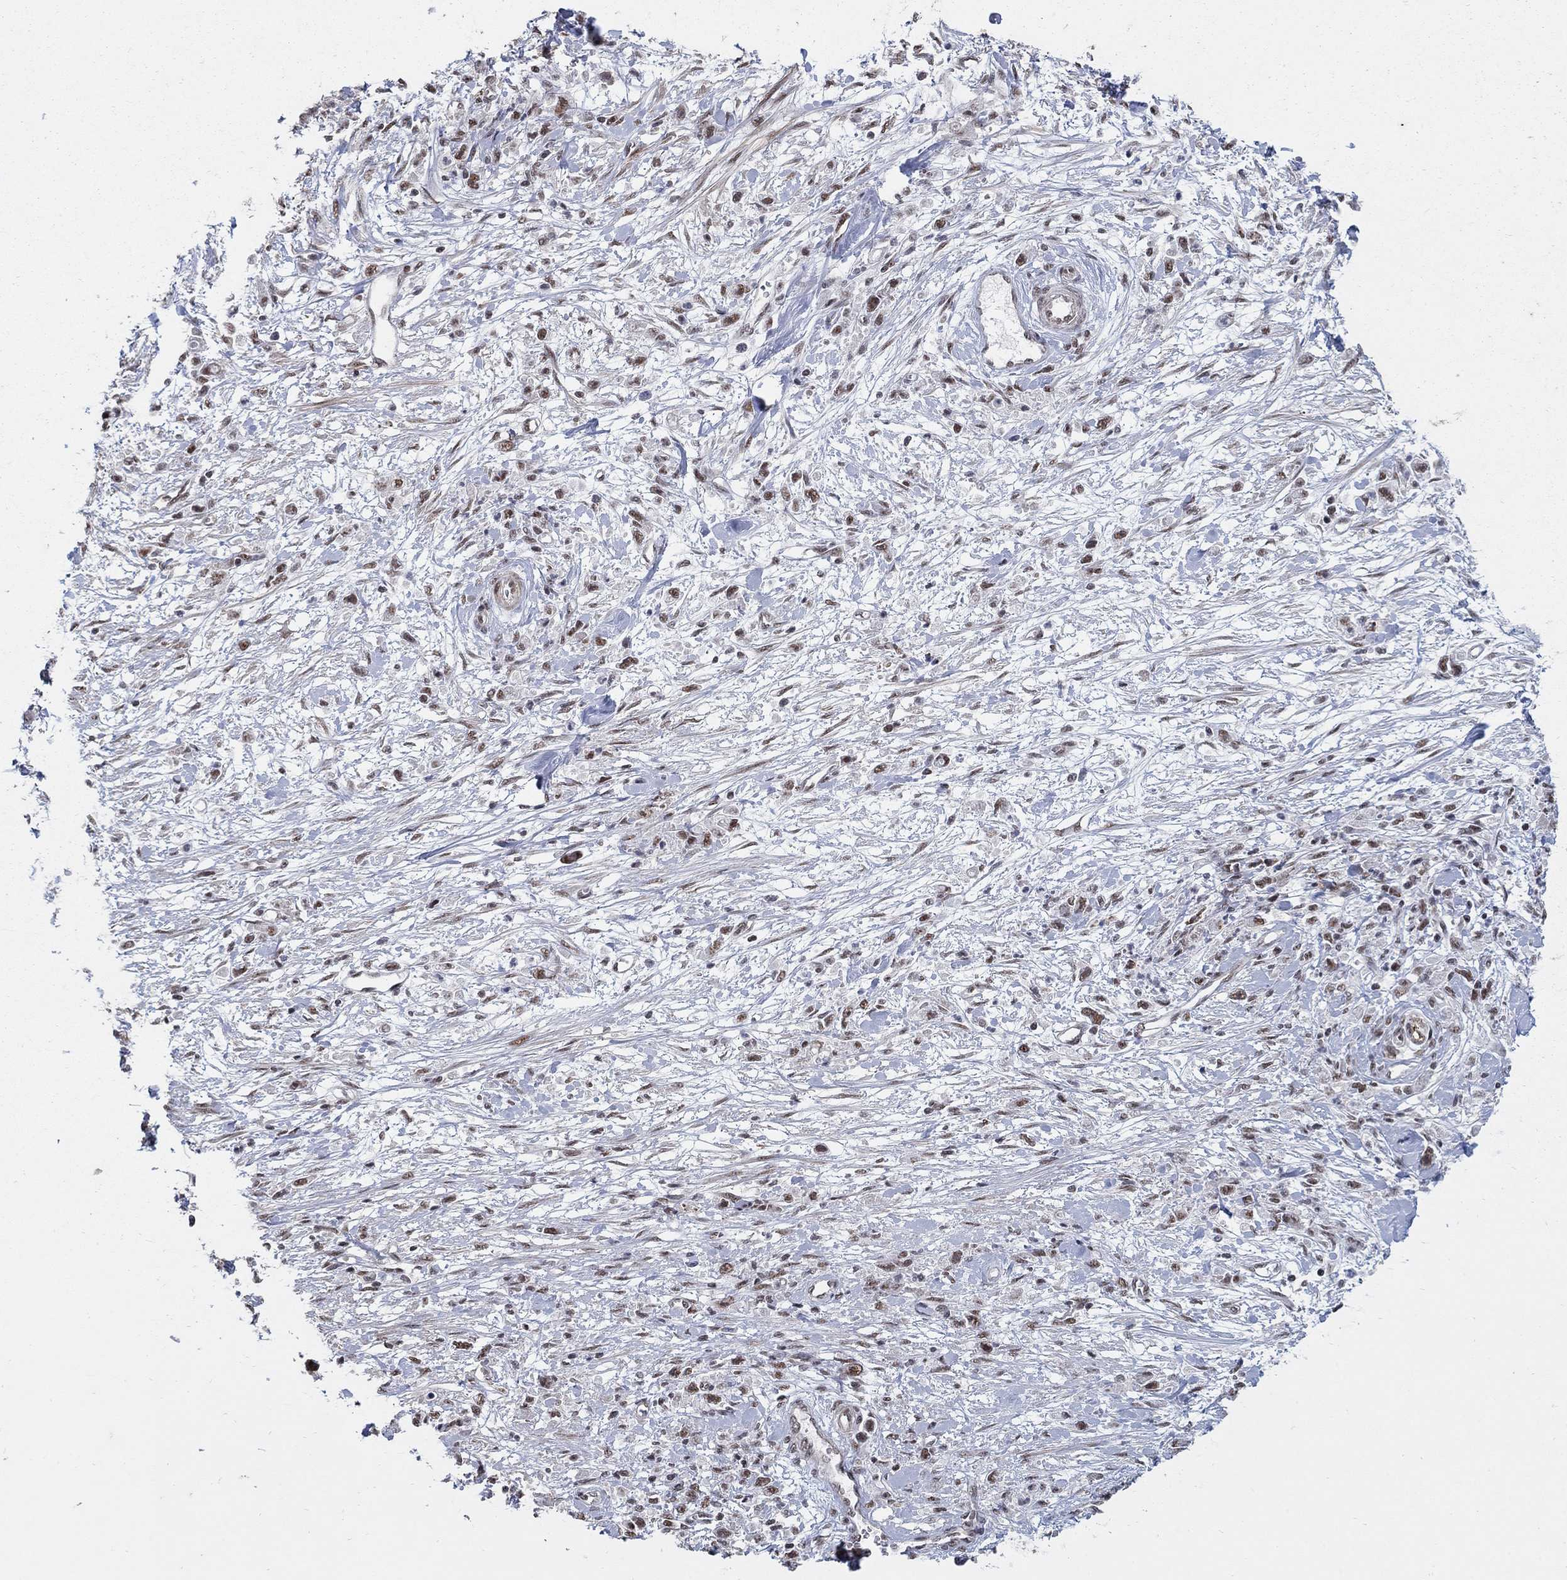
{"staining": {"intensity": "moderate", "quantity": ">75%", "location": "nuclear"}, "tissue": "stomach cancer", "cell_type": "Tumor cells", "image_type": "cancer", "snomed": [{"axis": "morphology", "description": "Adenocarcinoma, NOS"}, {"axis": "topography", "description": "Stomach"}], "caption": "Stomach adenocarcinoma stained for a protein demonstrates moderate nuclear positivity in tumor cells.", "gene": "PNISR", "patient": {"sex": "female", "age": 59}}